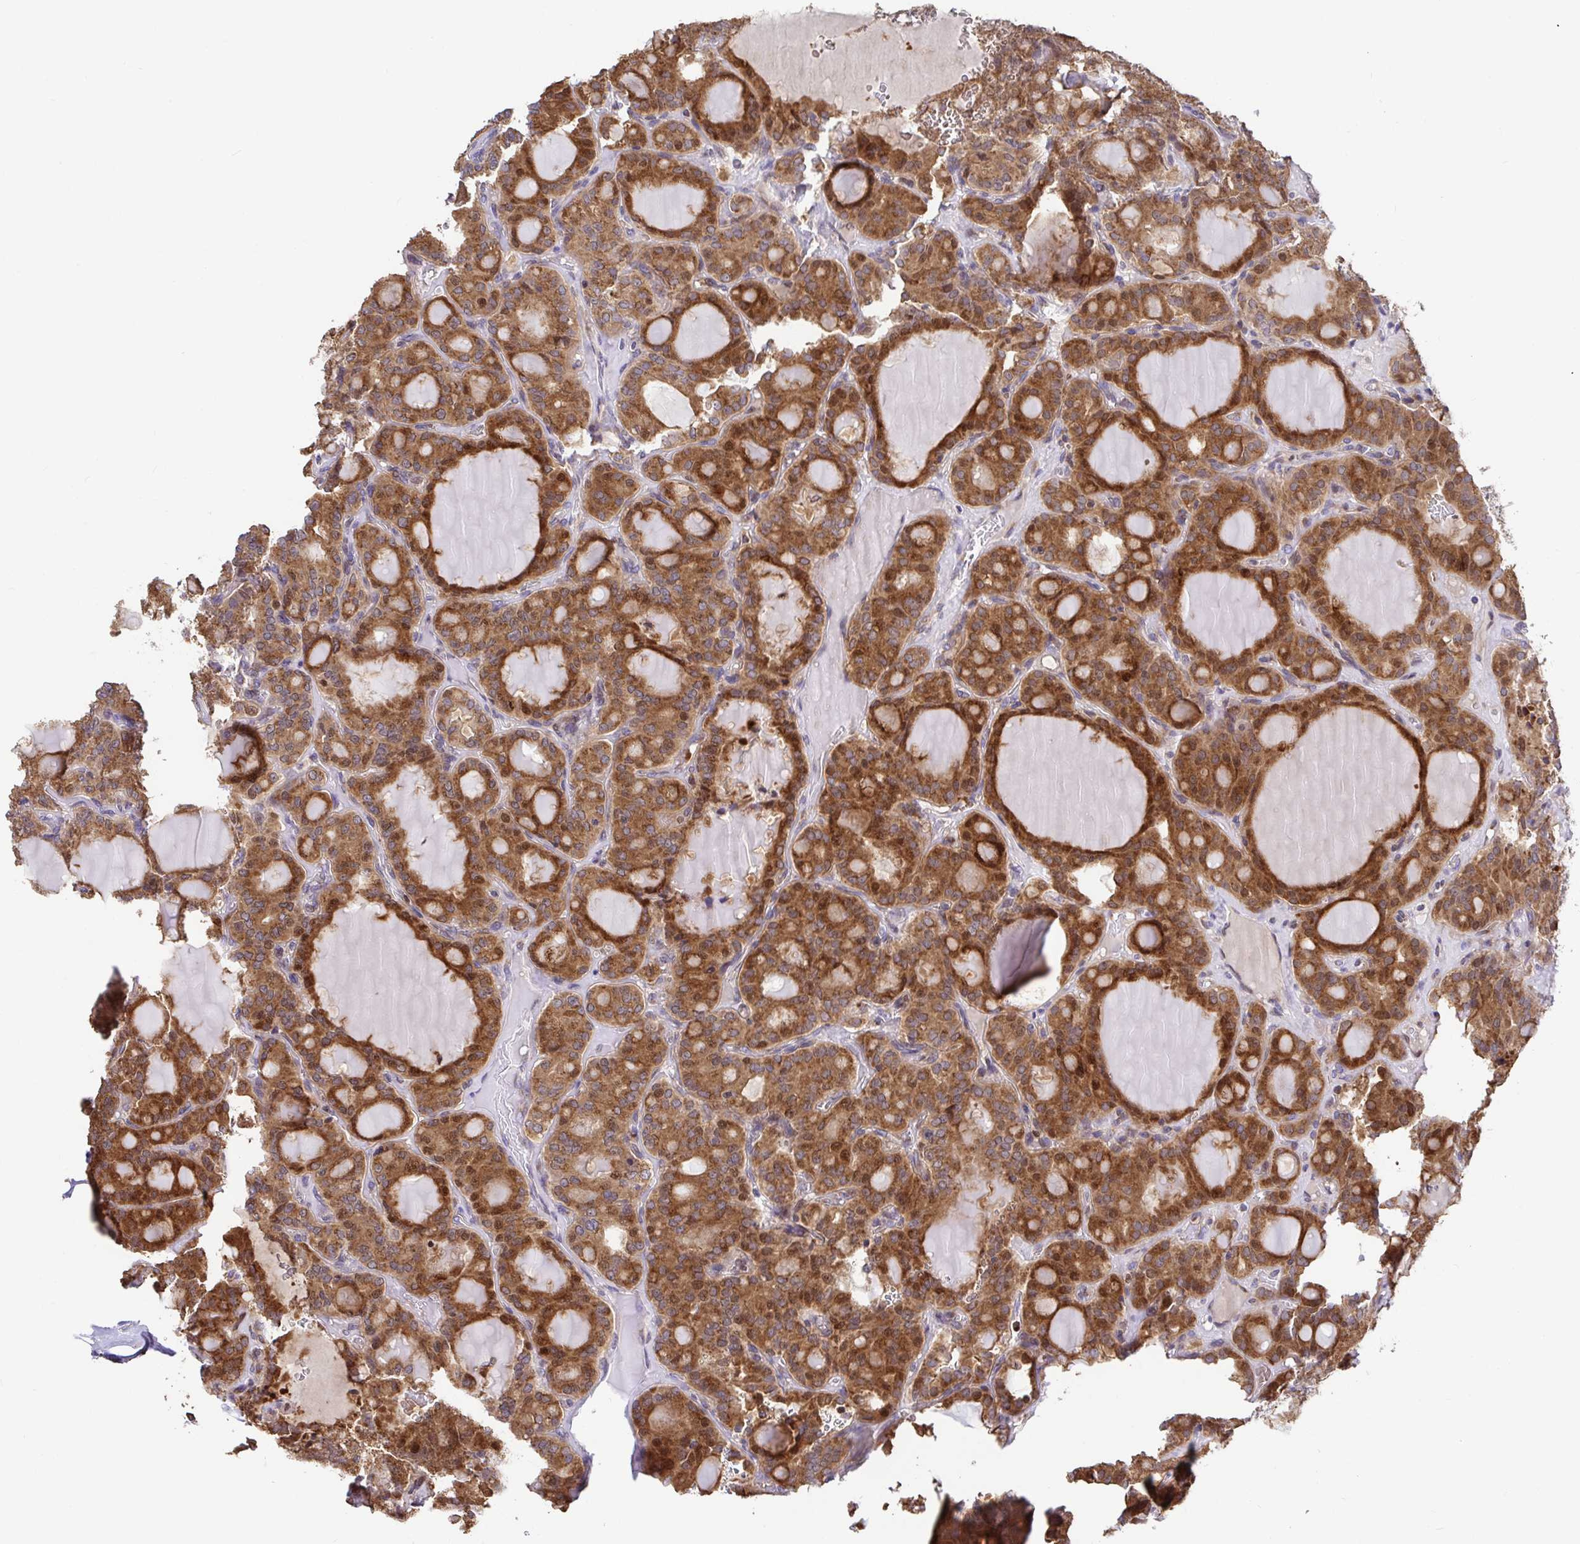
{"staining": {"intensity": "moderate", "quantity": ">75%", "location": "cytoplasmic/membranous"}, "tissue": "thyroid cancer", "cell_type": "Tumor cells", "image_type": "cancer", "snomed": [{"axis": "morphology", "description": "Papillary adenocarcinoma, NOS"}, {"axis": "topography", "description": "Thyroid gland"}], "caption": "DAB immunohistochemical staining of human thyroid papillary adenocarcinoma reveals moderate cytoplasmic/membranous protein staining in about >75% of tumor cells.", "gene": "ELP1", "patient": {"sex": "male", "age": 87}}